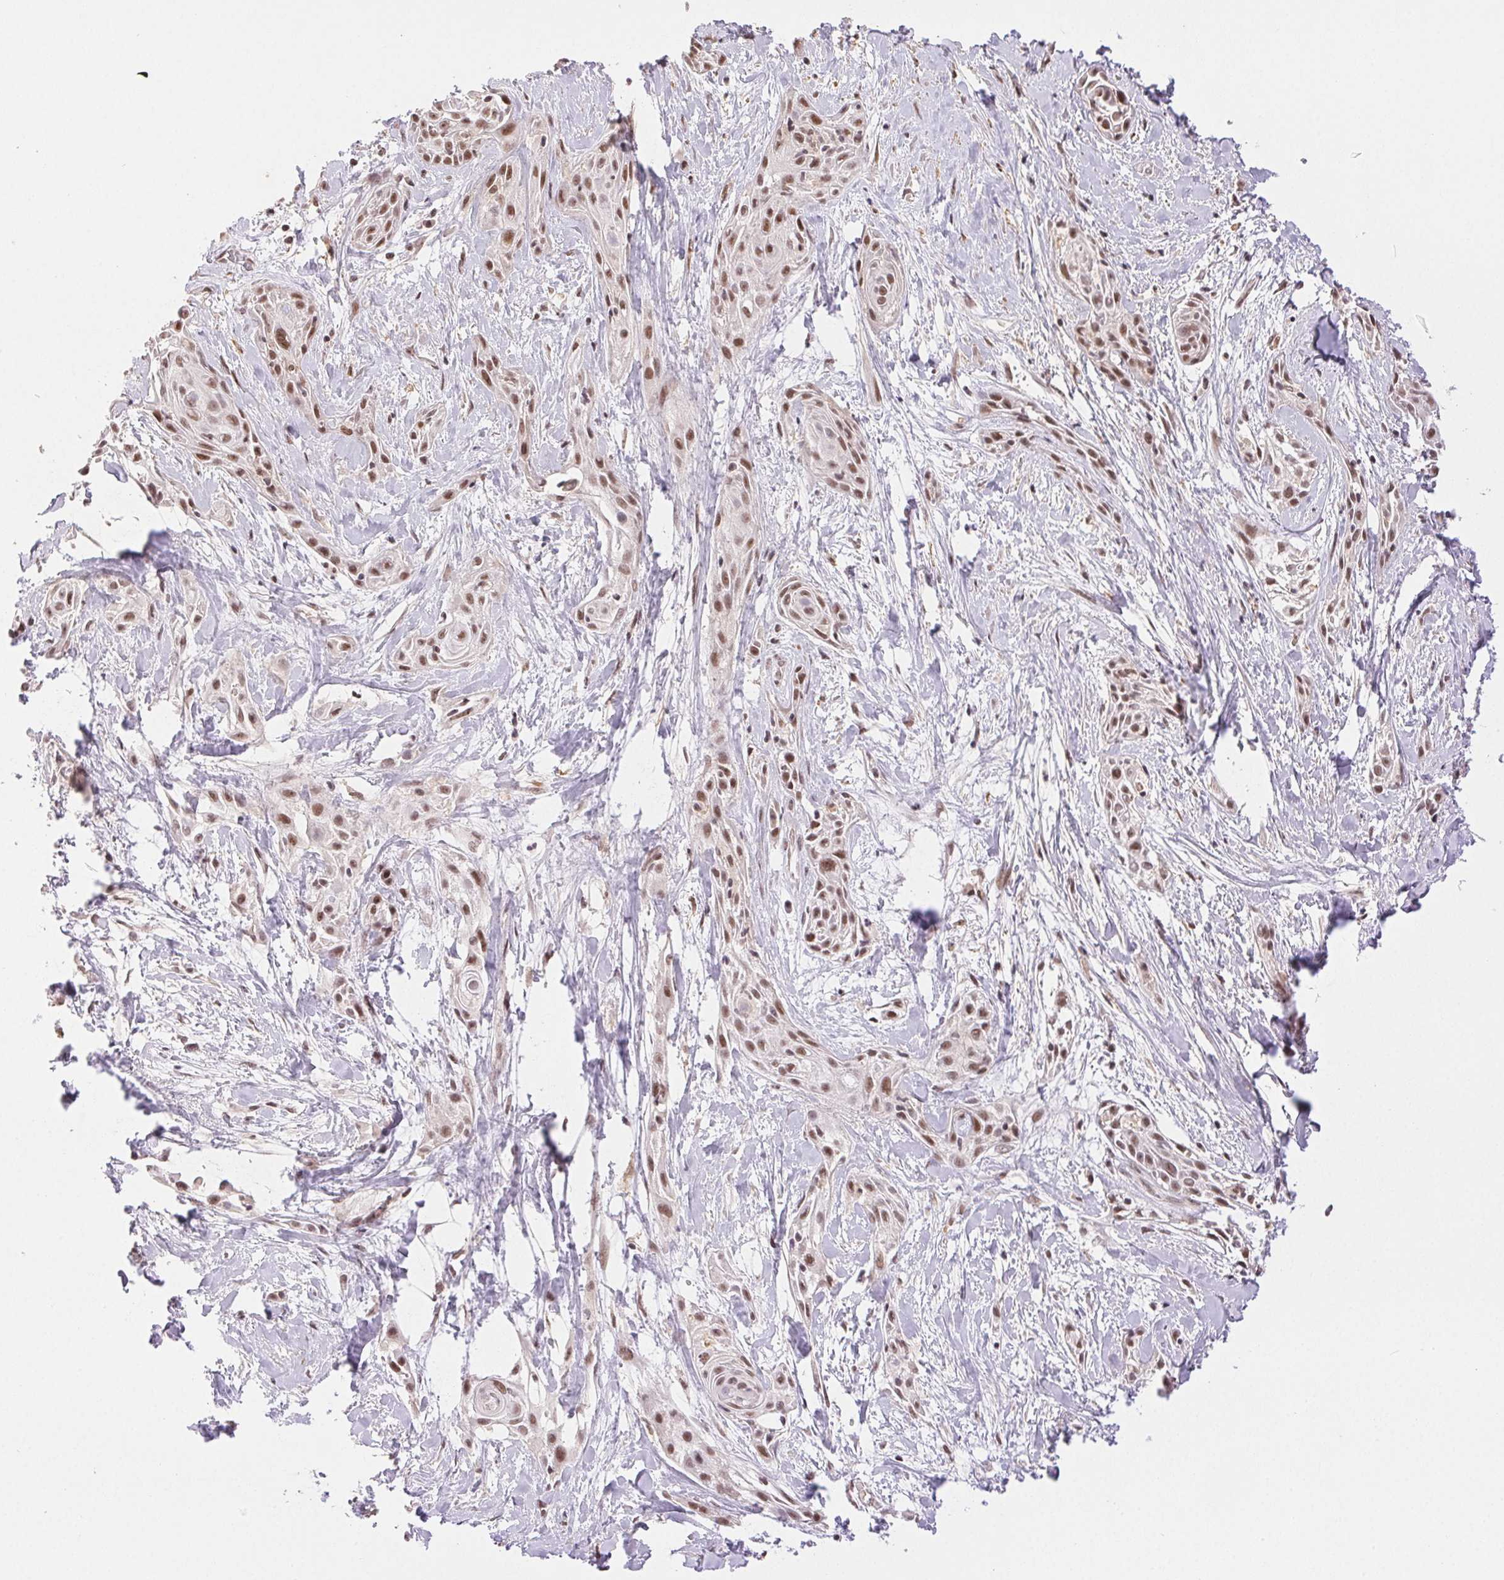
{"staining": {"intensity": "moderate", "quantity": ">75%", "location": "nuclear"}, "tissue": "skin cancer", "cell_type": "Tumor cells", "image_type": "cancer", "snomed": [{"axis": "morphology", "description": "Squamous cell carcinoma, NOS"}, {"axis": "topography", "description": "Skin"}, {"axis": "topography", "description": "Anal"}], "caption": "High-magnification brightfield microscopy of skin cancer stained with DAB (brown) and counterstained with hematoxylin (blue). tumor cells exhibit moderate nuclear expression is identified in approximately>75% of cells.", "gene": "PRPF18", "patient": {"sex": "male", "age": 64}}